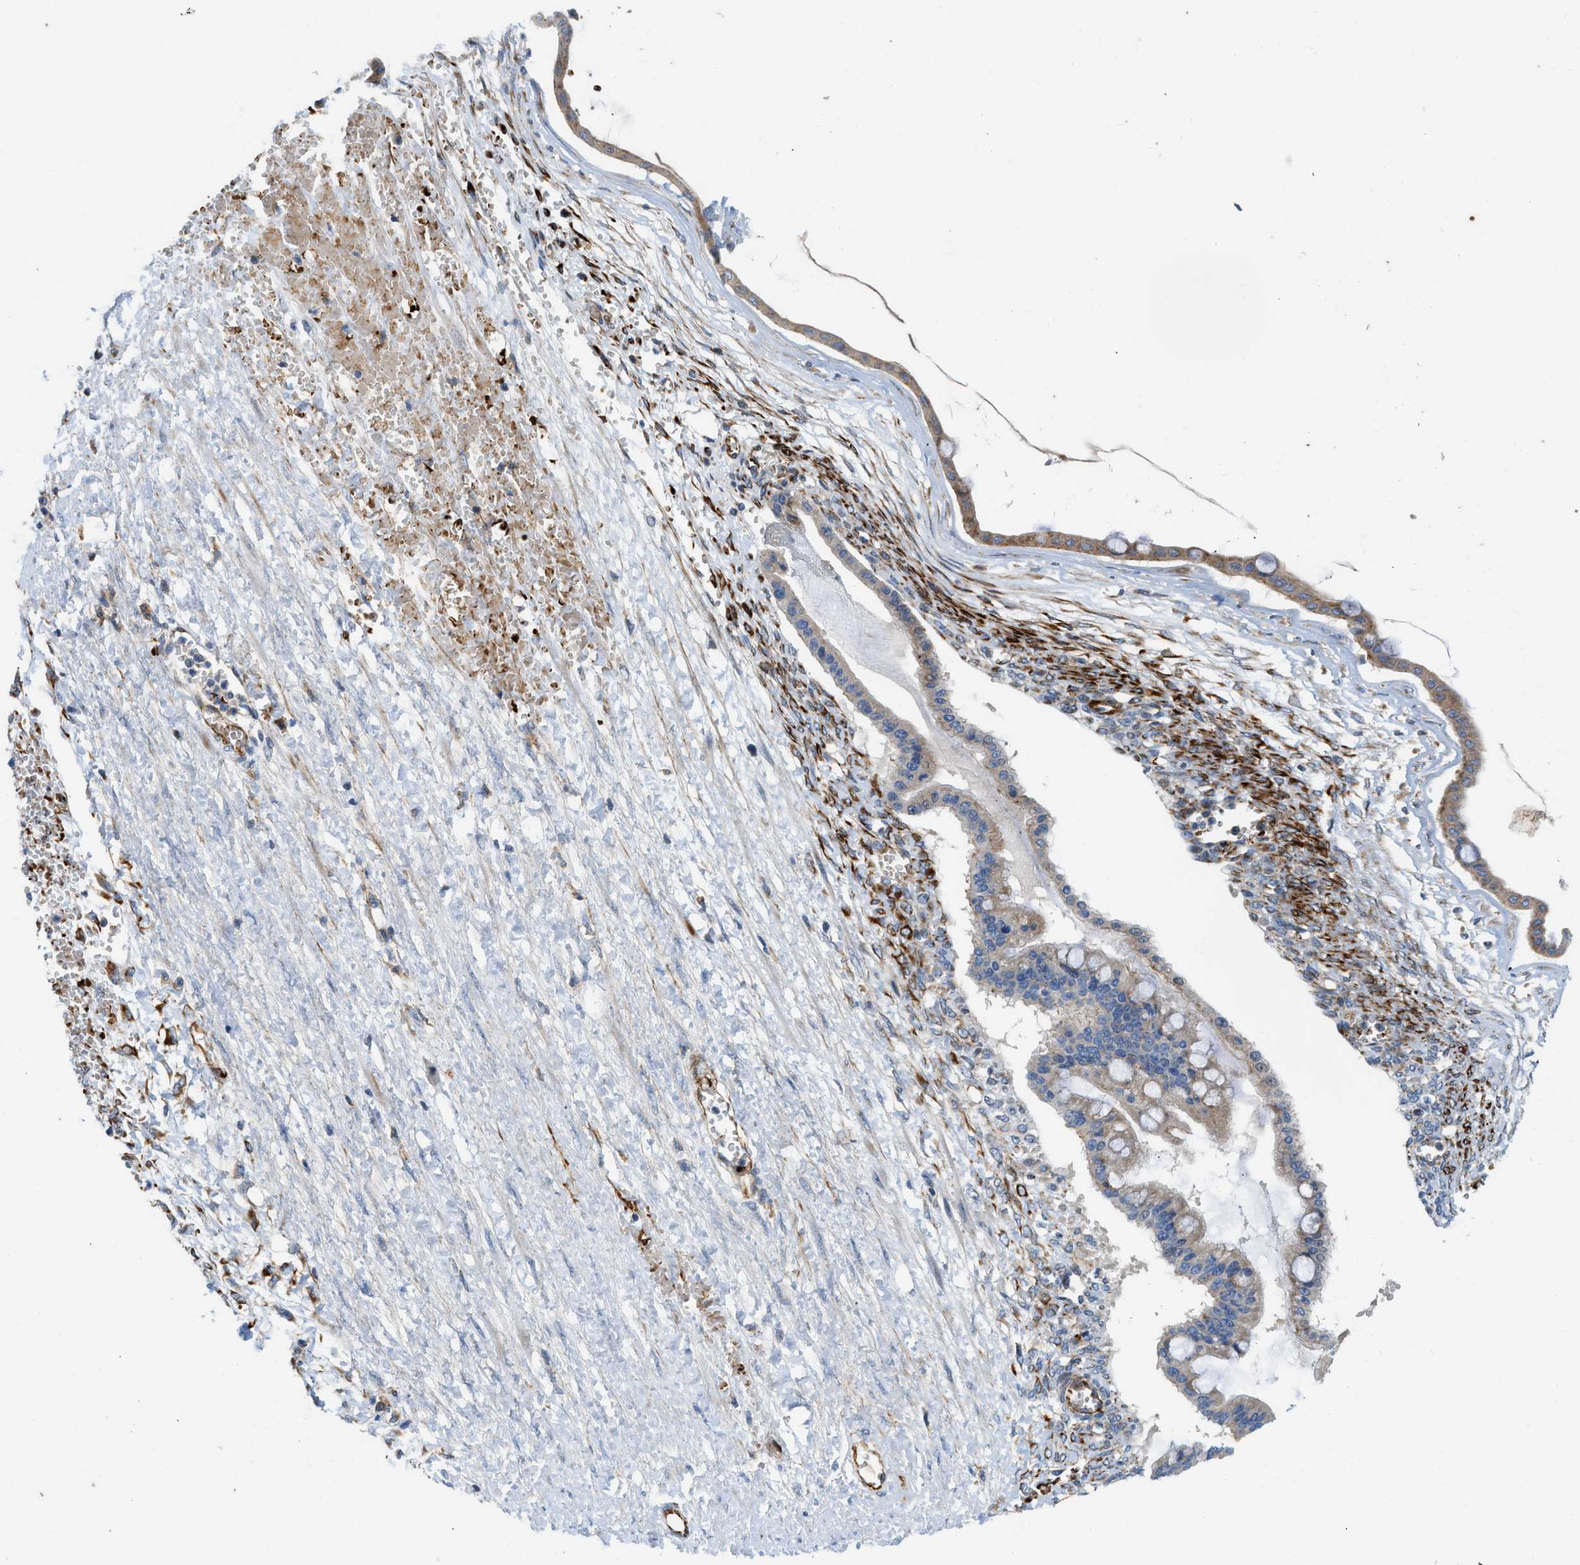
{"staining": {"intensity": "moderate", "quantity": "25%-75%", "location": "cytoplasmic/membranous"}, "tissue": "ovarian cancer", "cell_type": "Tumor cells", "image_type": "cancer", "snomed": [{"axis": "morphology", "description": "Cystadenocarcinoma, mucinous, NOS"}, {"axis": "topography", "description": "Ovary"}], "caption": "Protein staining of ovarian cancer tissue reveals moderate cytoplasmic/membranous staining in approximately 25%-75% of tumor cells. (brown staining indicates protein expression, while blue staining denotes nuclei).", "gene": "ZNF831", "patient": {"sex": "female", "age": 73}}